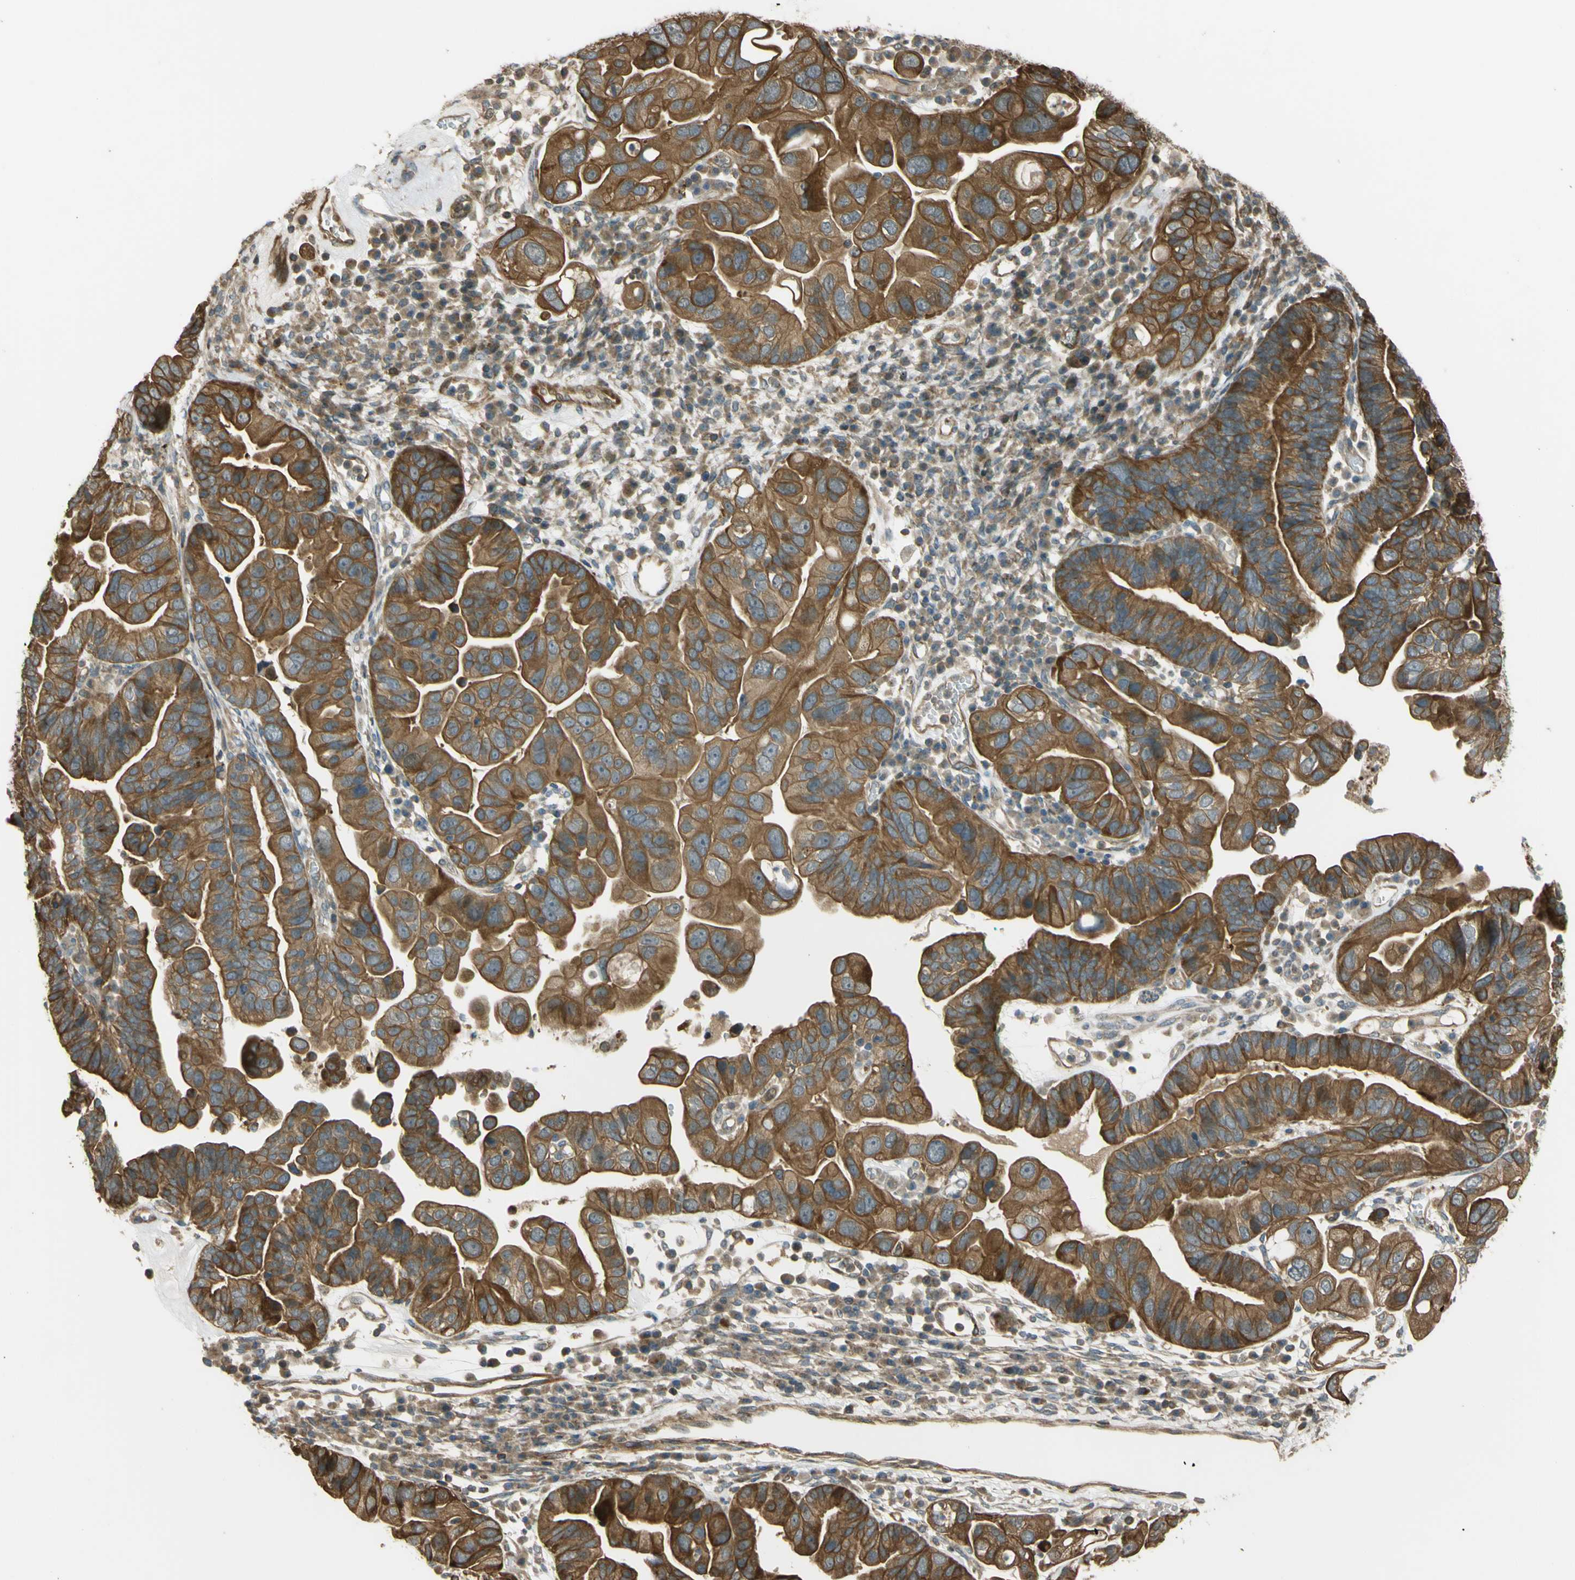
{"staining": {"intensity": "strong", "quantity": ">75%", "location": "cytoplasmic/membranous"}, "tissue": "ovarian cancer", "cell_type": "Tumor cells", "image_type": "cancer", "snomed": [{"axis": "morphology", "description": "Cystadenocarcinoma, serous, NOS"}, {"axis": "topography", "description": "Ovary"}], "caption": "Human ovarian serous cystadenocarcinoma stained for a protein (brown) exhibits strong cytoplasmic/membranous positive expression in about >75% of tumor cells.", "gene": "FLII", "patient": {"sex": "female", "age": 56}}